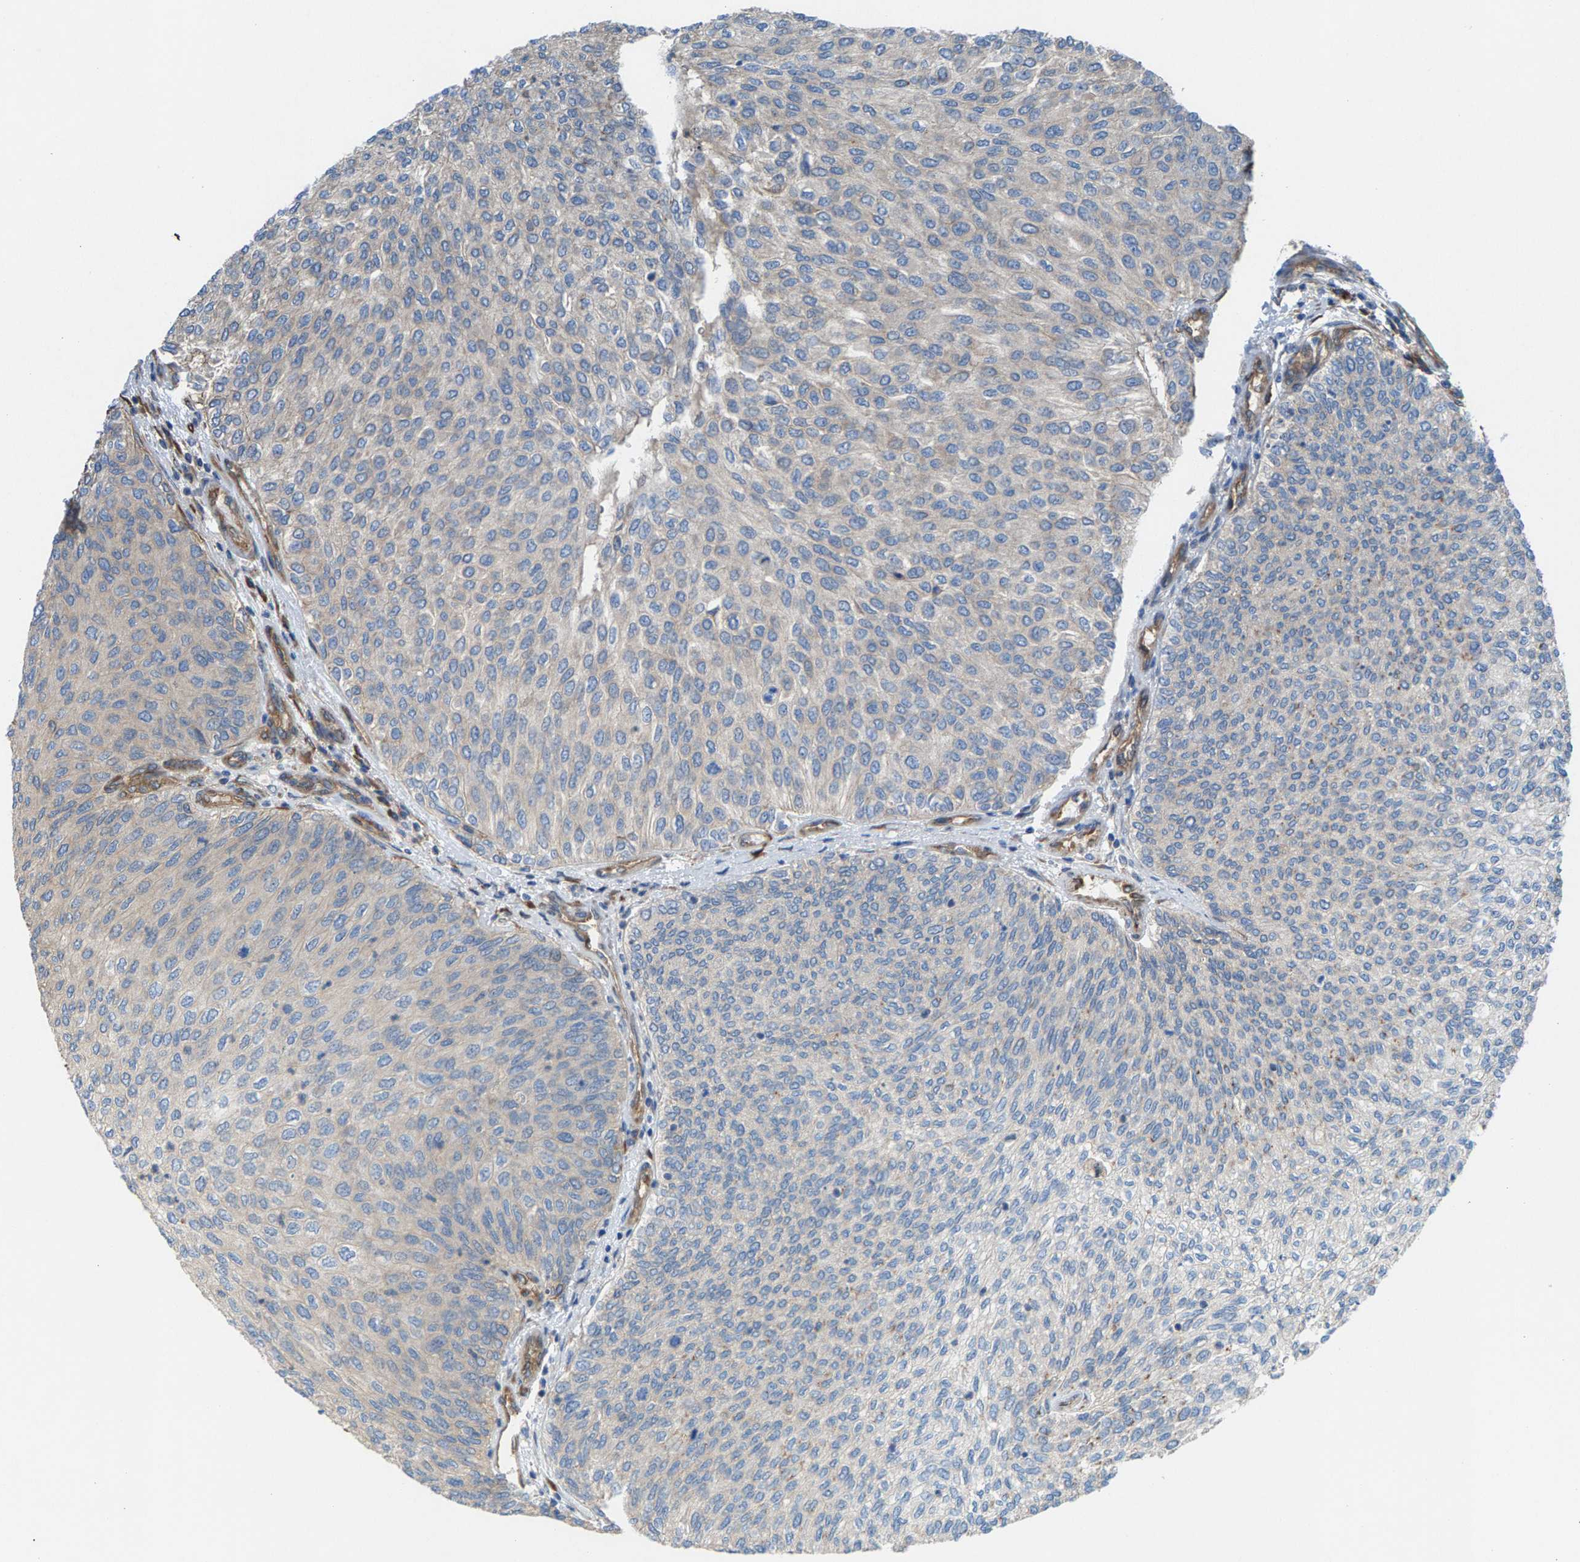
{"staining": {"intensity": "negative", "quantity": "none", "location": "none"}, "tissue": "urothelial cancer", "cell_type": "Tumor cells", "image_type": "cancer", "snomed": [{"axis": "morphology", "description": "Urothelial carcinoma, Low grade"}, {"axis": "topography", "description": "Urinary bladder"}], "caption": "Human urothelial cancer stained for a protein using immunohistochemistry shows no staining in tumor cells.", "gene": "PDCL", "patient": {"sex": "female", "age": 79}}